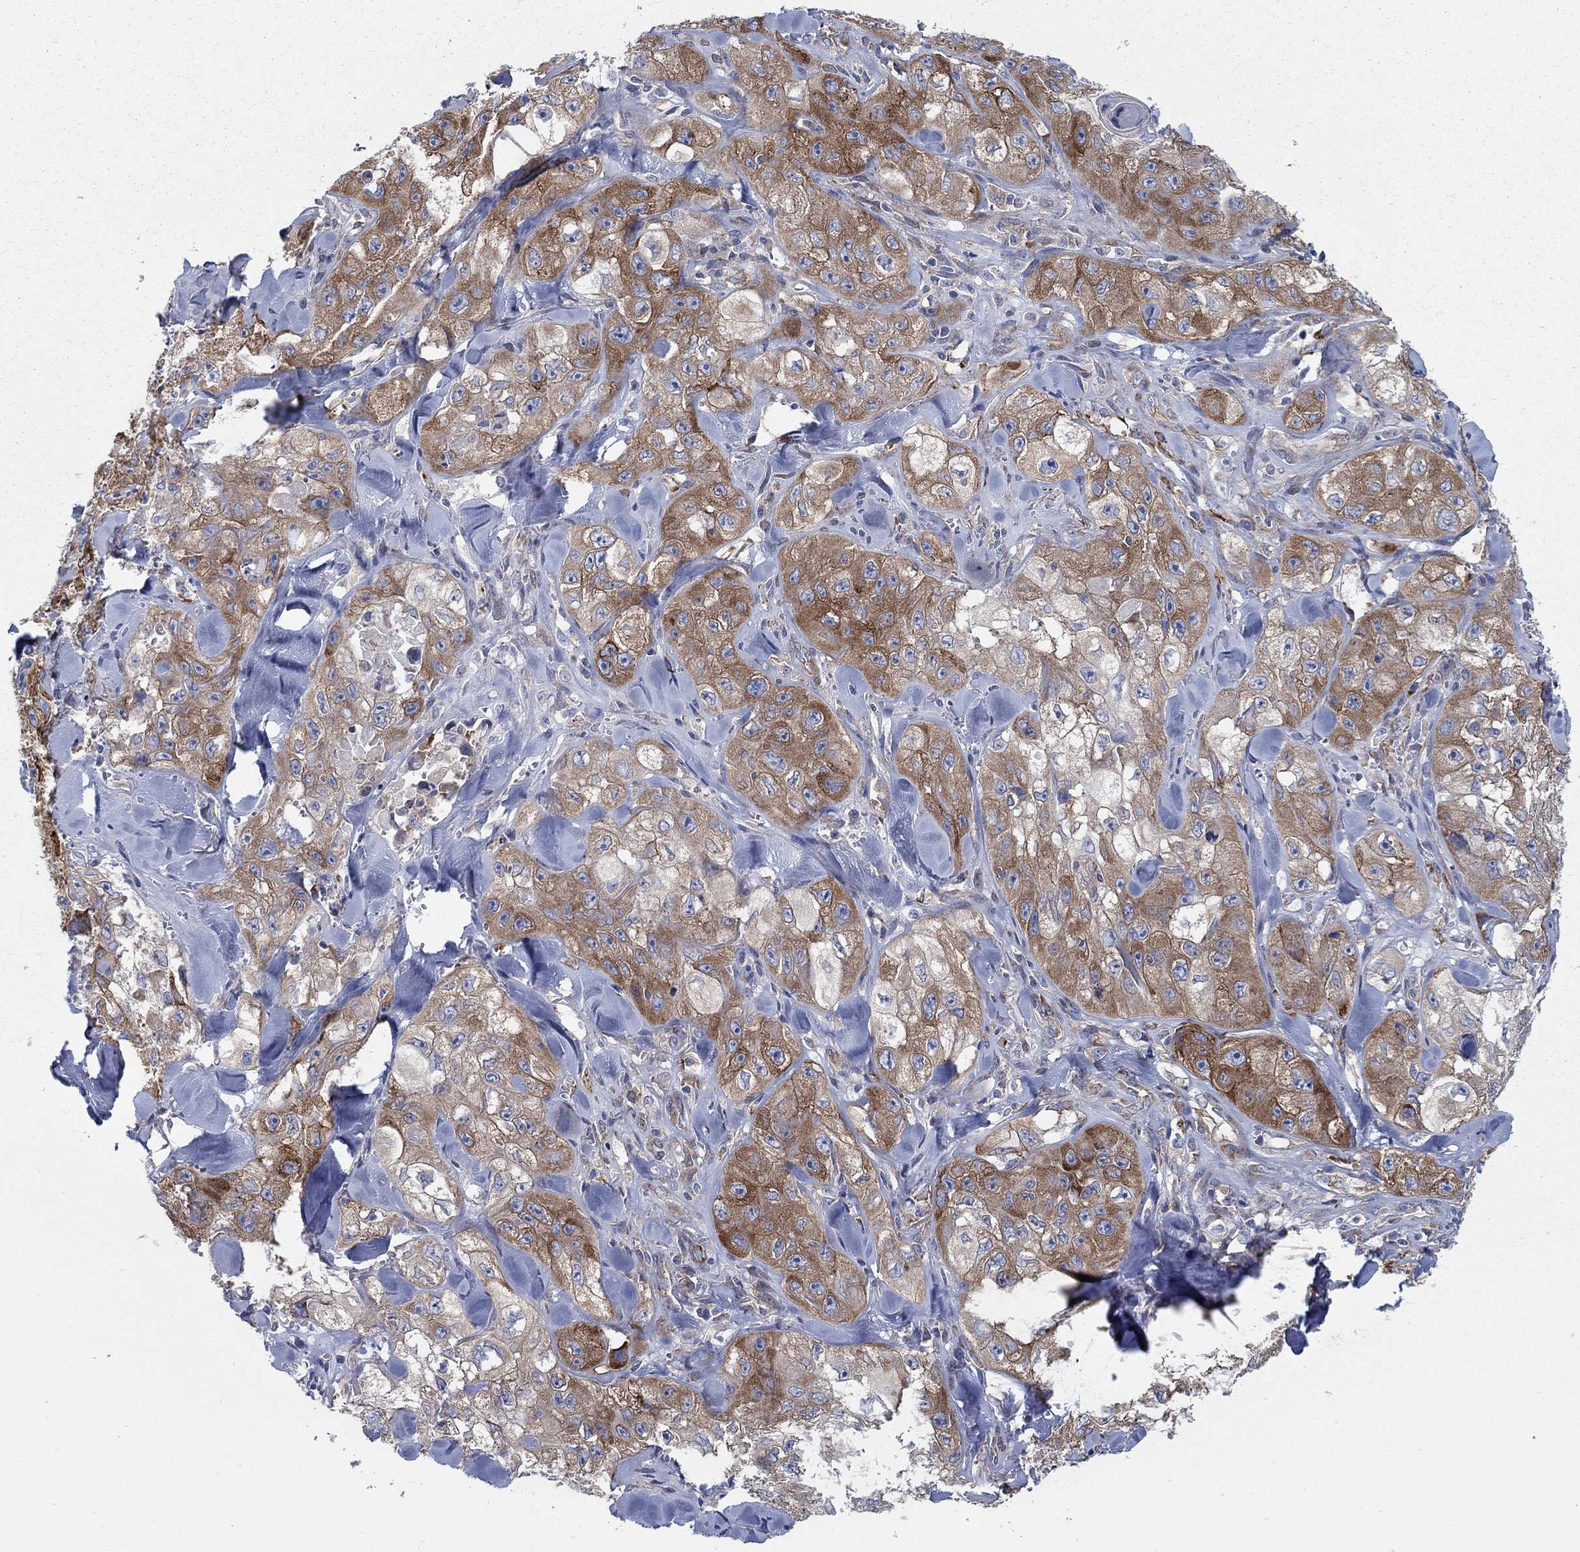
{"staining": {"intensity": "strong", "quantity": "25%-75%", "location": "cytoplasmic/membranous"}, "tissue": "skin cancer", "cell_type": "Tumor cells", "image_type": "cancer", "snomed": [{"axis": "morphology", "description": "Squamous cell carcinoma, NOS"}, {"axis": "topography", "description": "Skin"}, {"axis": "topography", "description": "Subcutis"}], "caption": "Immunohistochemical staining of skin cancer (squamous cell carcinoma) displays strong cytoplasmic/membranous protein staining in about 25%-75% of tumor cells.", "gene": "TMEM59", "patient": {"sex": "male", "age": 73}}